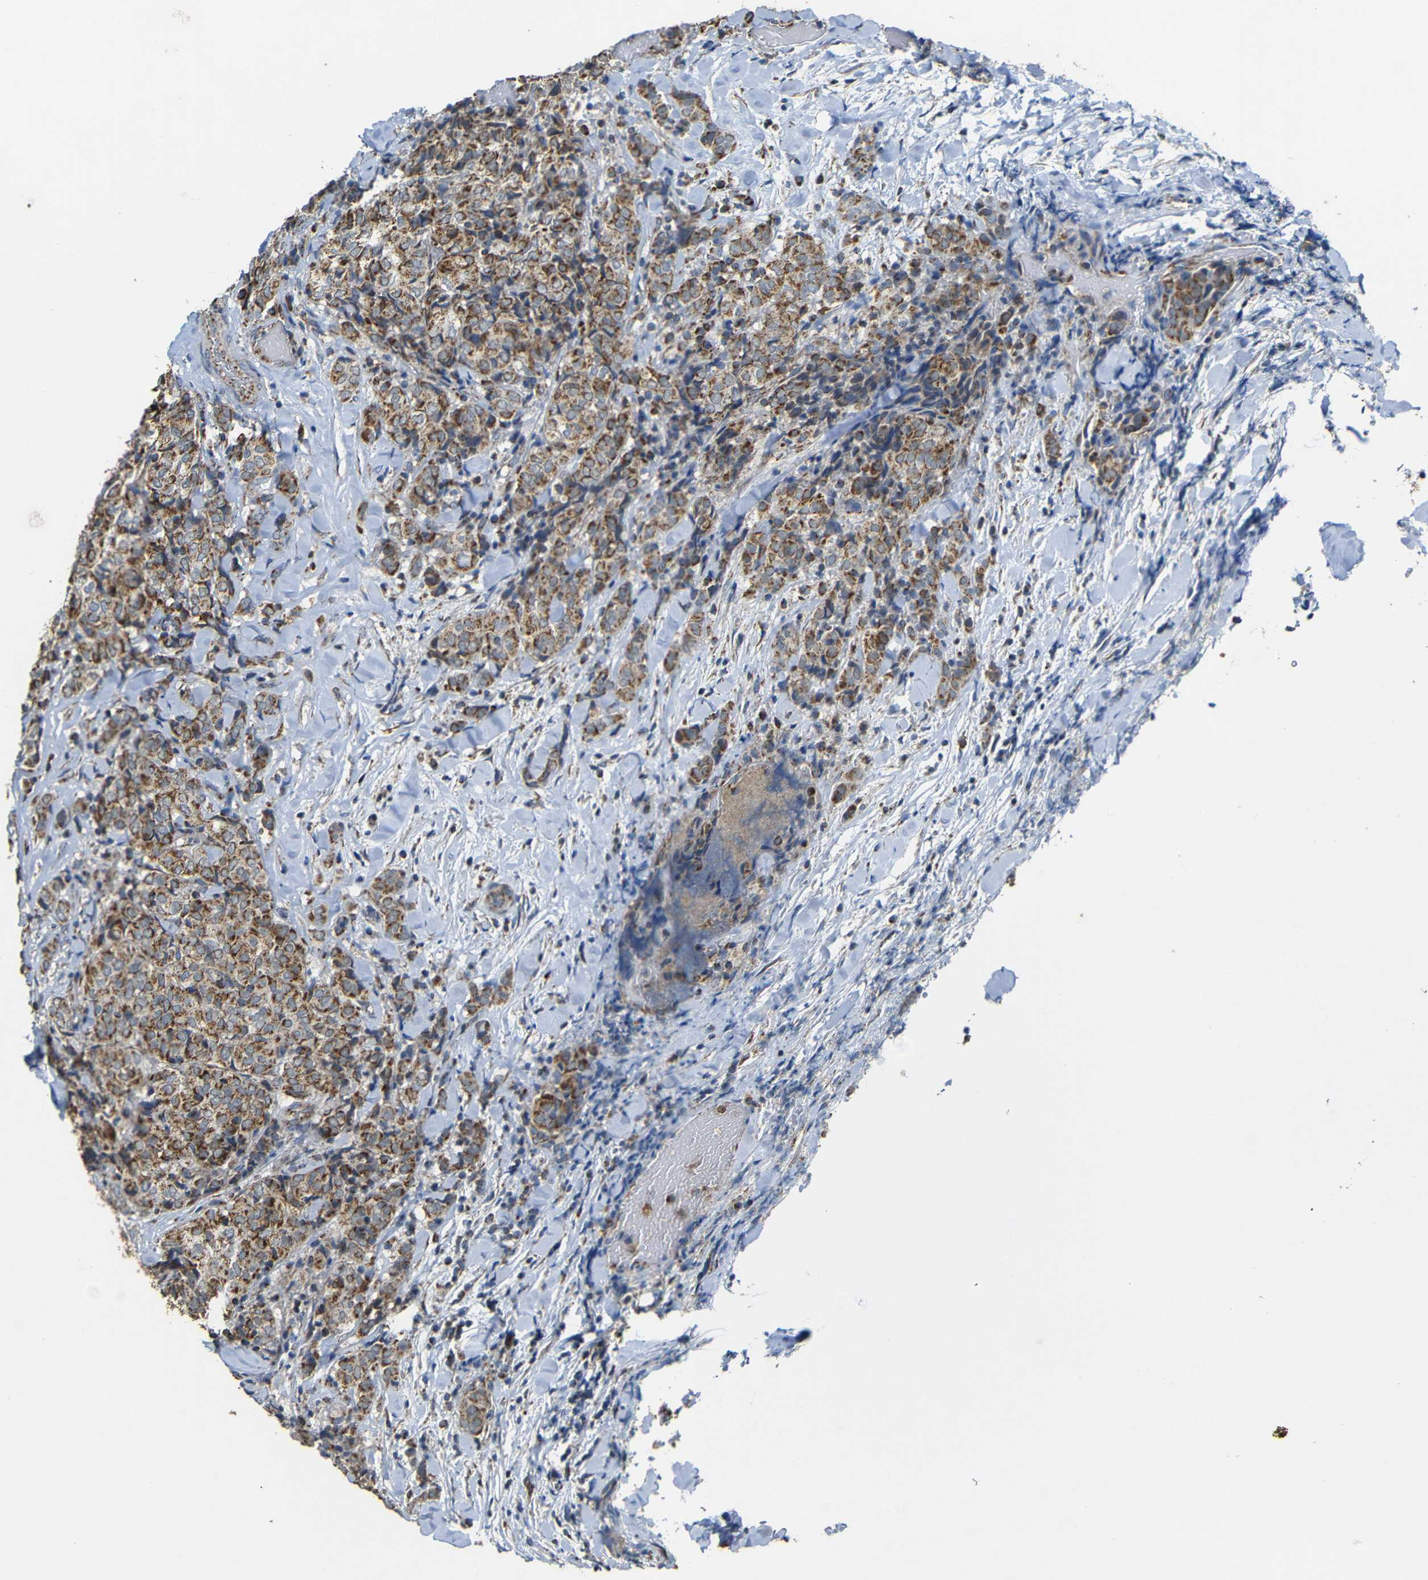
{"staining": {"intensity": "moderate", "quantity": ">75%", "location": "cytoplasmic/membranous"}, "tissue": "thyroid cancer", "cell_type": "Tumor cells", "image_type": "cancer", "snomed": [{"axis": "morphology", "description": "Normal tissue, NOS"}, {"axis": "morphology", "description": "Papillary adenocarcinoma, NOS"}, {"axis": "topography", "description": "Thyroid gland"}], "caption": "Protein staining demonstrates moderate cytoplasmic/membranous positivity in approximately >75% of tumor cells in thyroid cancer. (IHC, brightfield microscopy, high magnification).", "gene": "NR3C2", "patient": {"sex": "female", "age": 30}}